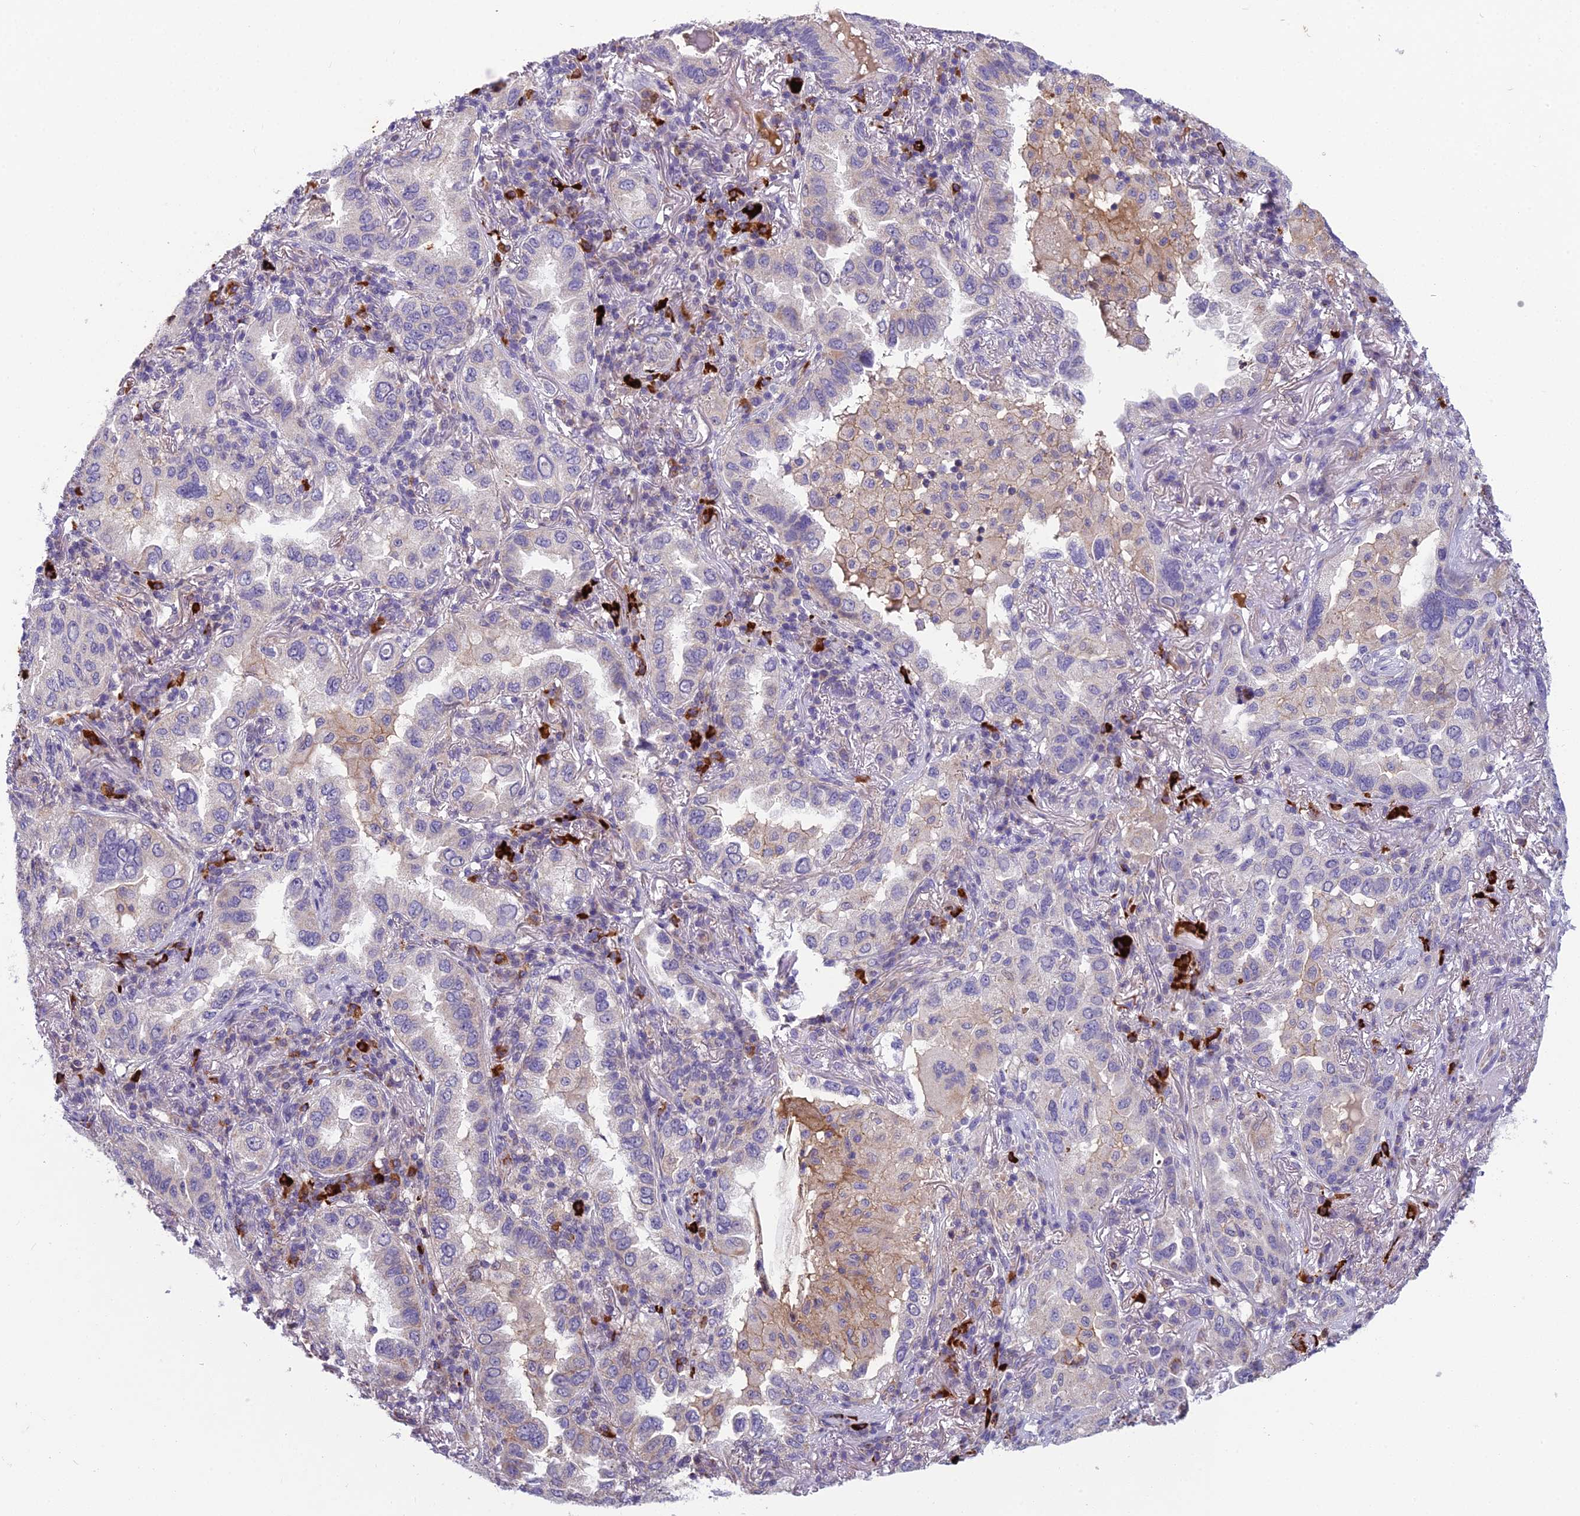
{"staining": {"intensity": "weak", "quantity": "<25%", "location": "cytoplasmic/membranous"}, "tissue": "lung cancer", "cell_type": "Tumor cells", "image_type": "cancer", "snomed": [{"axis": "morphology", "description": "Adenocarcinoma, NOS"}, {"axis": "topography", "description": "Lung"}], "caption": "Tumor cells are negative for protein expression in human lung cancer.", "gene": "ENSG00000188897", "patient": {"sex": "female", "age": 69}}